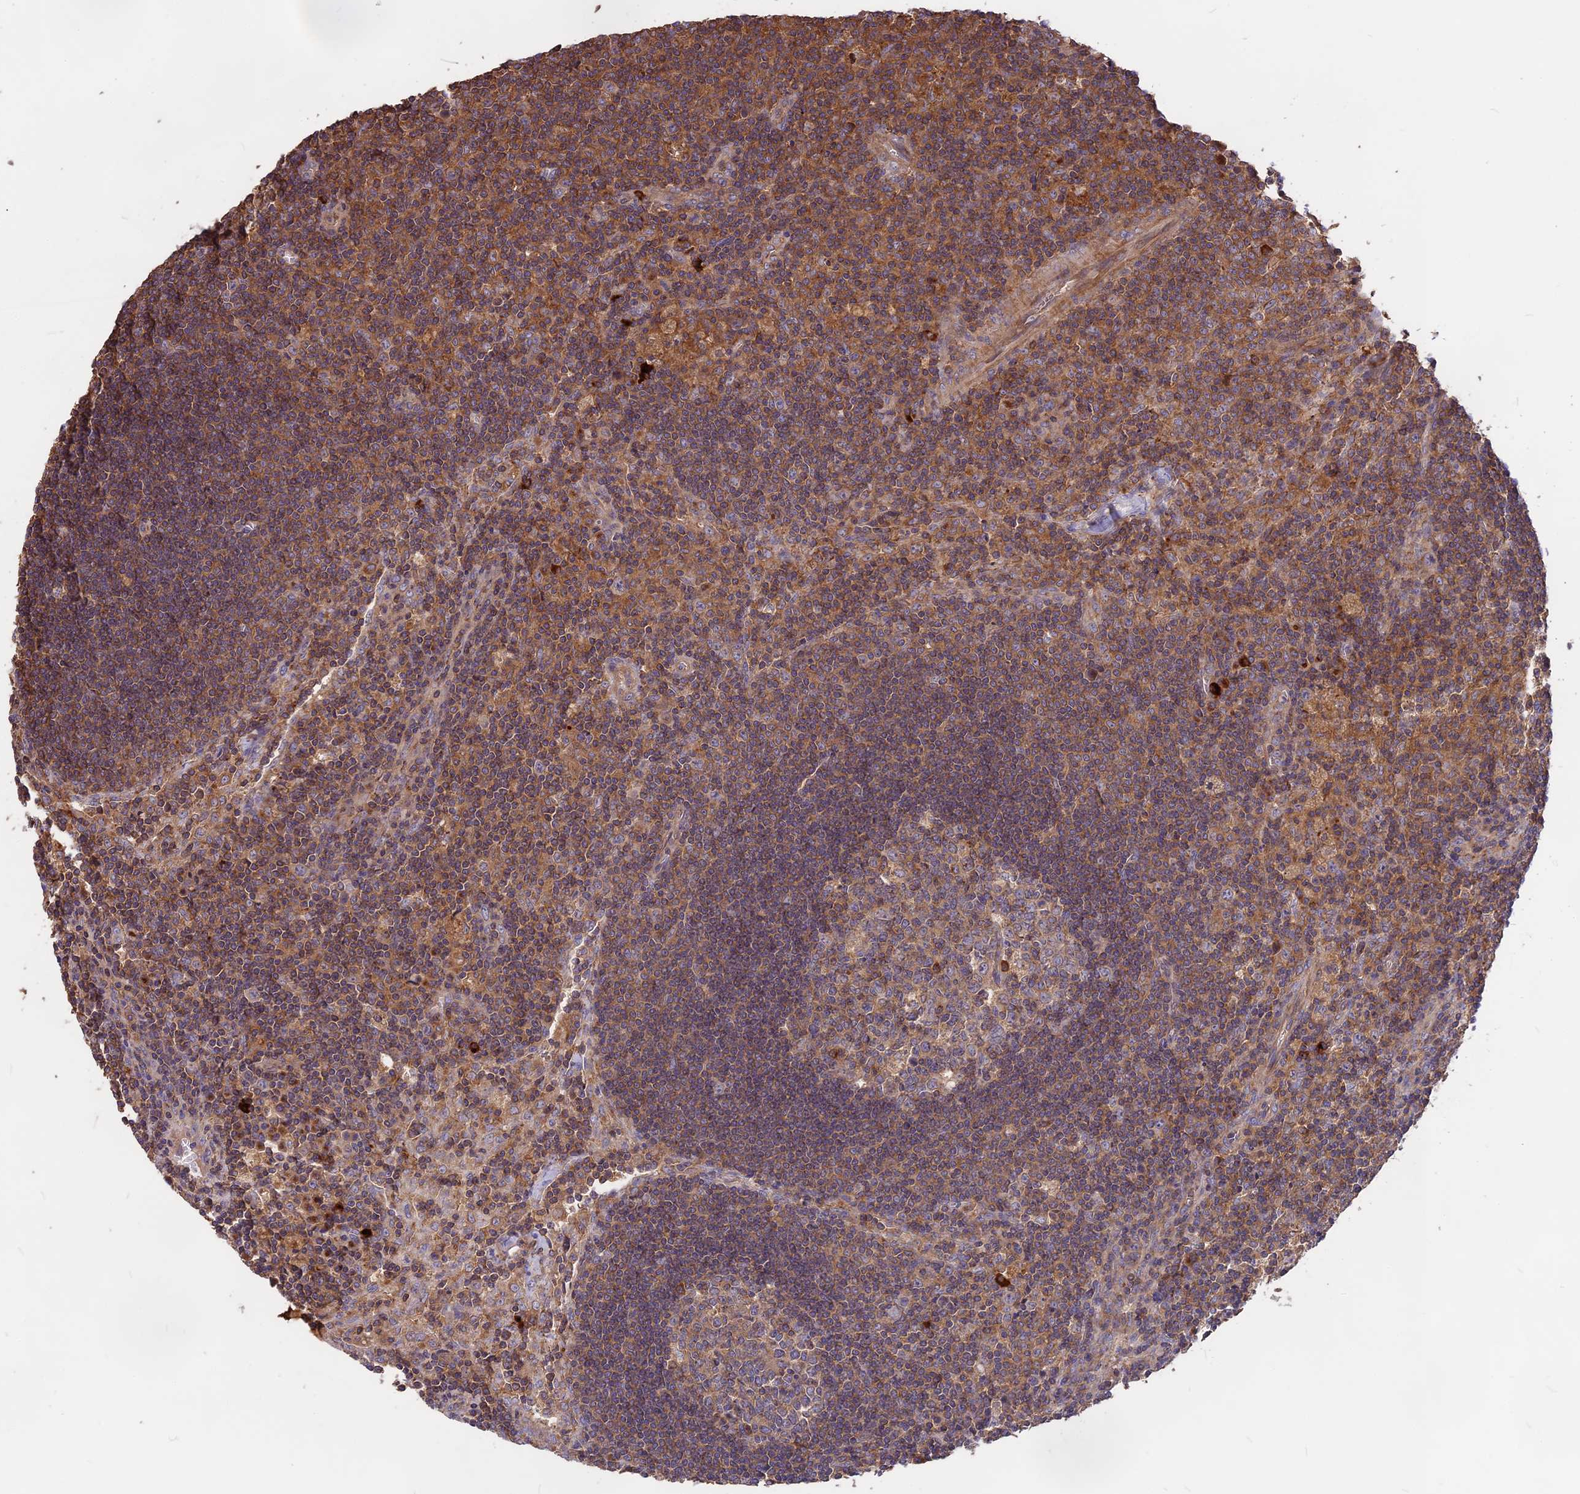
{"staining": {"intensity": "moderate", "quantity": ">75%", "location": "cytoplasmic/membranous"}, "tissue": "lymph node", "cell_type": "Germinal center cells", "image_type": "normal", "snomed": [{"axis": "morphology", "description": "Normal tissue, NOS"}, {"axis": "topography", "description": "Lymph node"}], "caption": "Lymph node stained with a brown dye demonstrates moderate cytoplasmic/membranous positive positivity in about >75% of germinal center cells.", "gene": "NUDT8", "patient": {"sex": "male", "age": 58}}